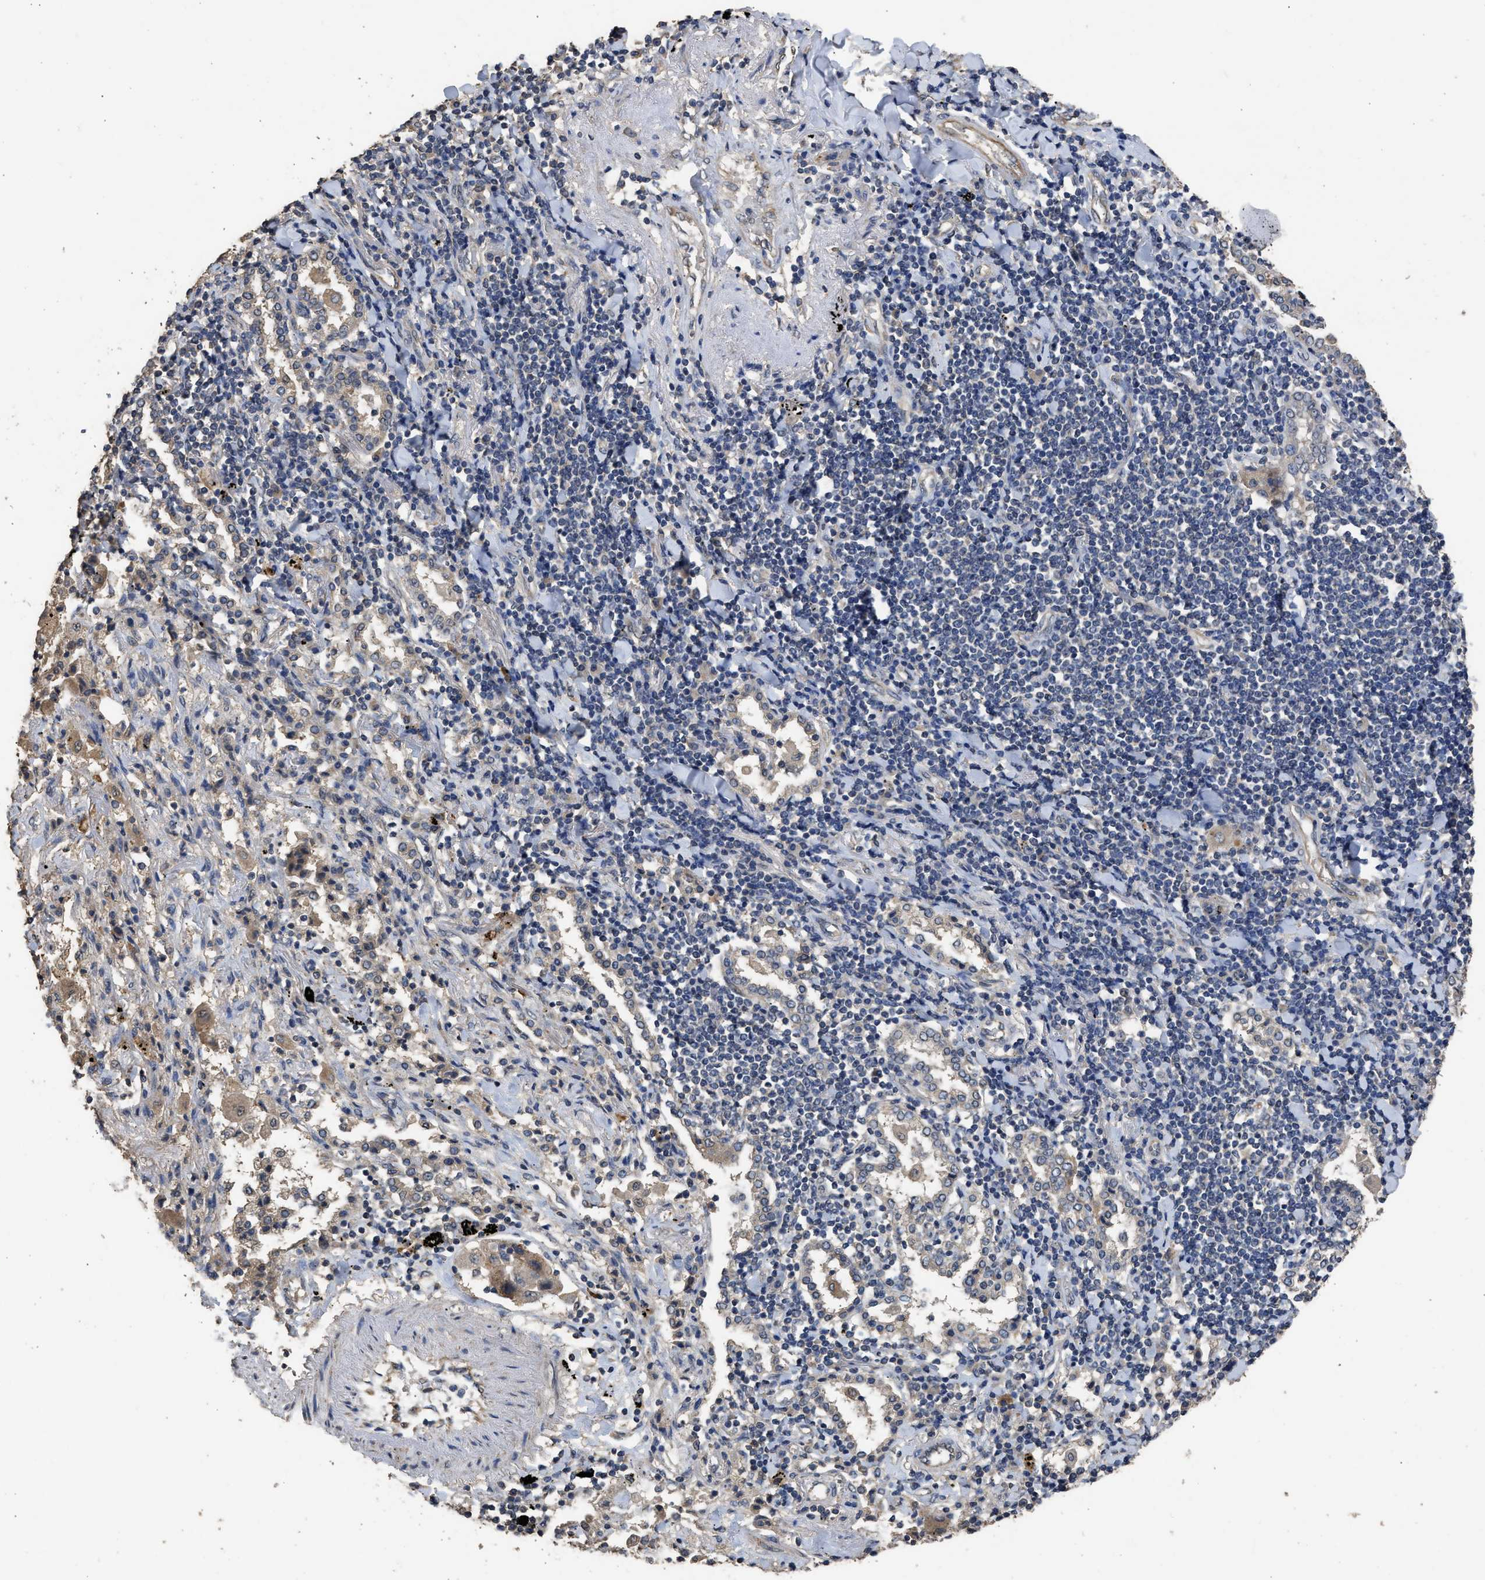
{"staining": {"intensity": "negative", "quantity": "none", "location": "none"}, "tissue": "lung cancer", "cell_type": "Tumor cells", "image_type": "cancer", "snomed": [{"axis": "morphology", "description": "Adenocarcinoma, NOS"}, {"axis": "topography", "description": "Lung"}], "caption": "The histopathology image demonstrates no staining of tumor cells in adenocarcinoma (lung).", "gene": "SPINT2", "patient": {"sex": "female", "age": 65}}